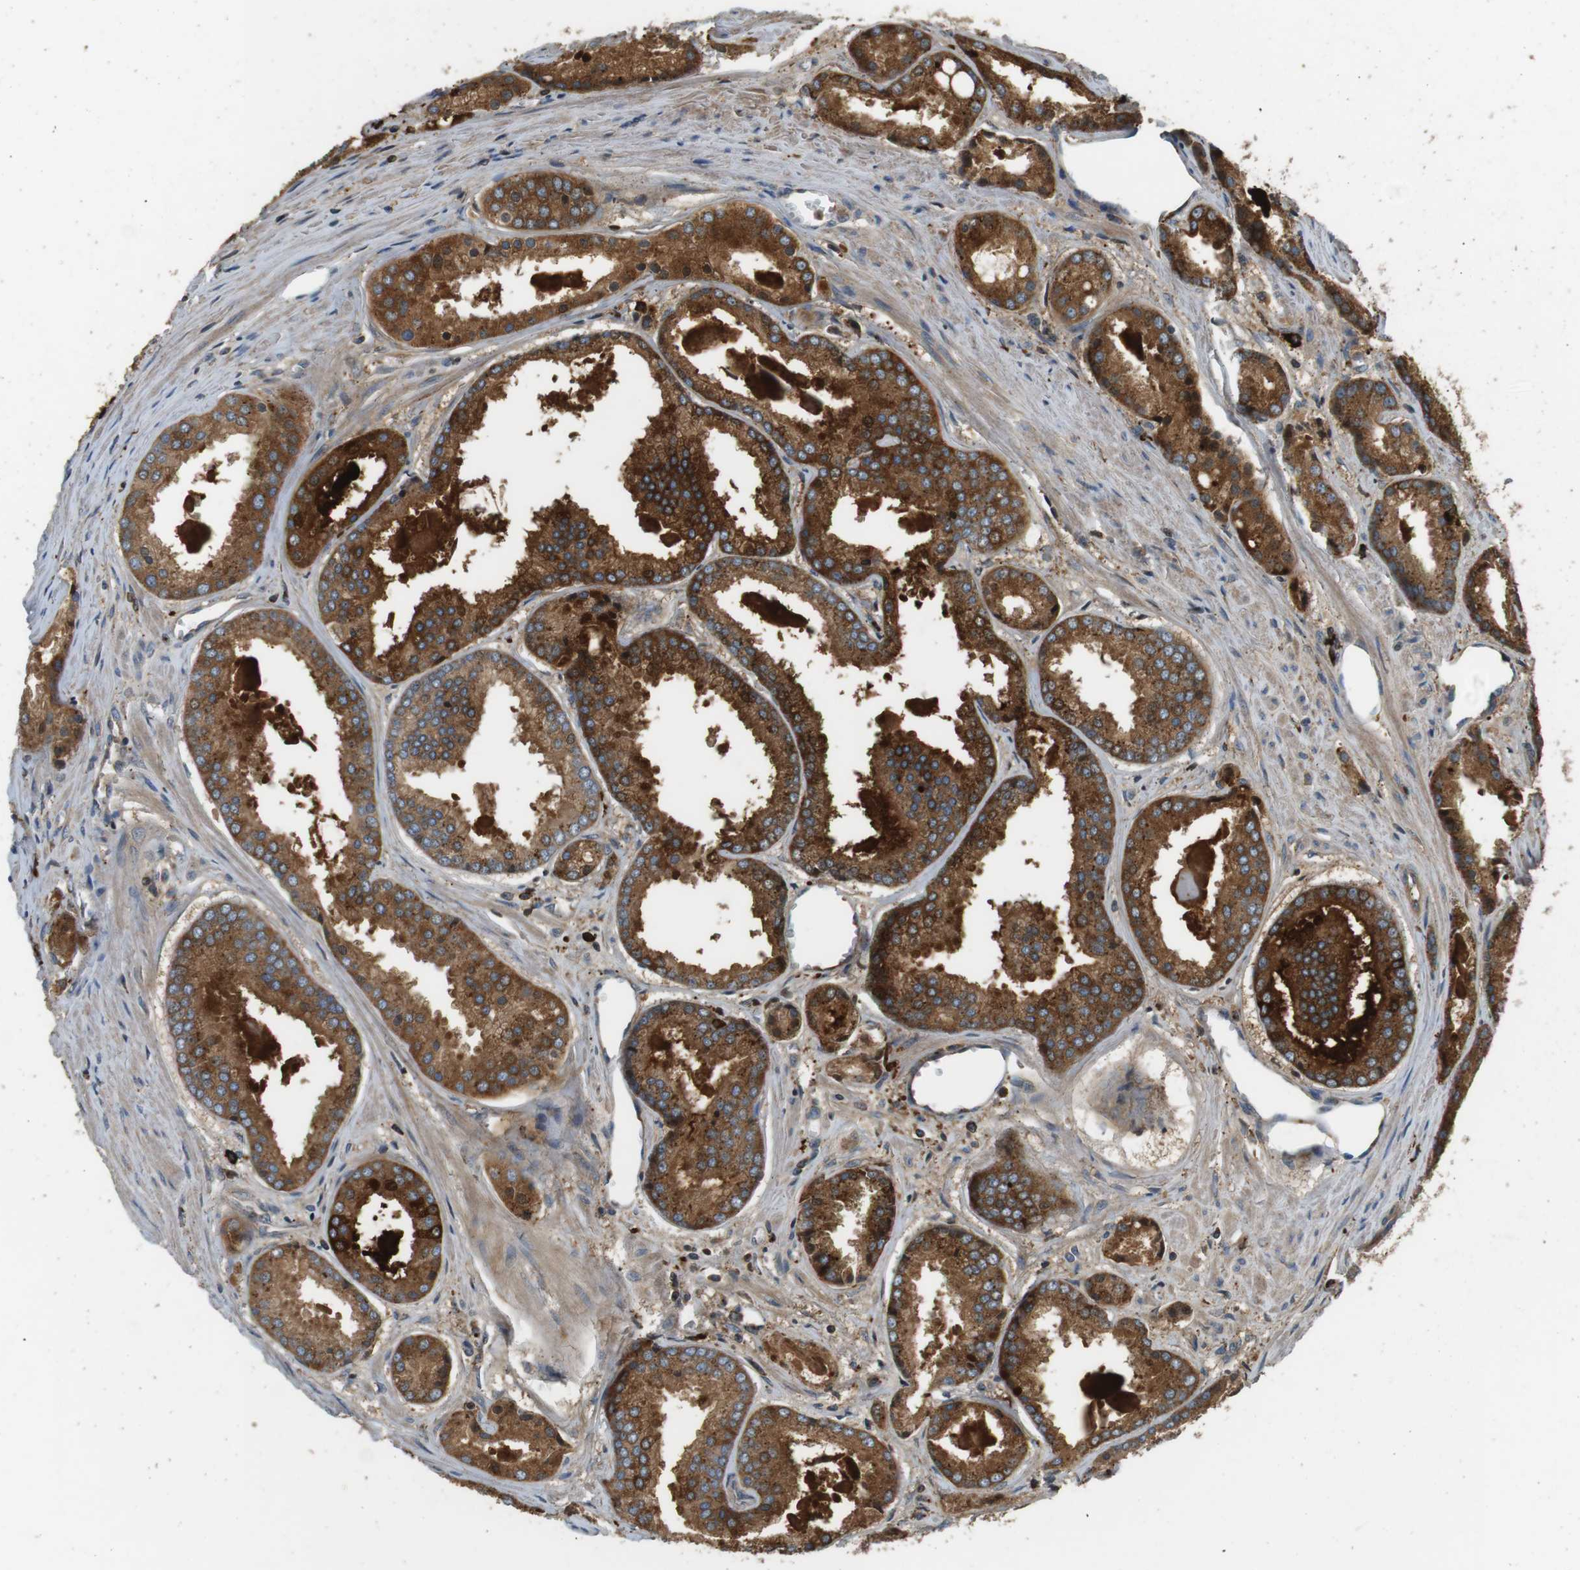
{"staining": {"intensity": "strong", "quantity": ">75%", "location": "cytoplasmic/membranous"}, "tissue": "prostate cancer", "cell_type": "Tumor cells", "image_type": "cancer", "snomed": [{"axis": "morphology", "description": "Adenocarcinoma, Low grade"}, {"axis": "topography", "description": "Prostate"}], "caption": "This is a photomicrograph of immunohistochemistry staining of prostate cancer, which shows strong staining in the cytoplasmic/membranous of tumor cells.", "gene": "TXNRD1", "patient": {"sex": "male", "age": 64}}